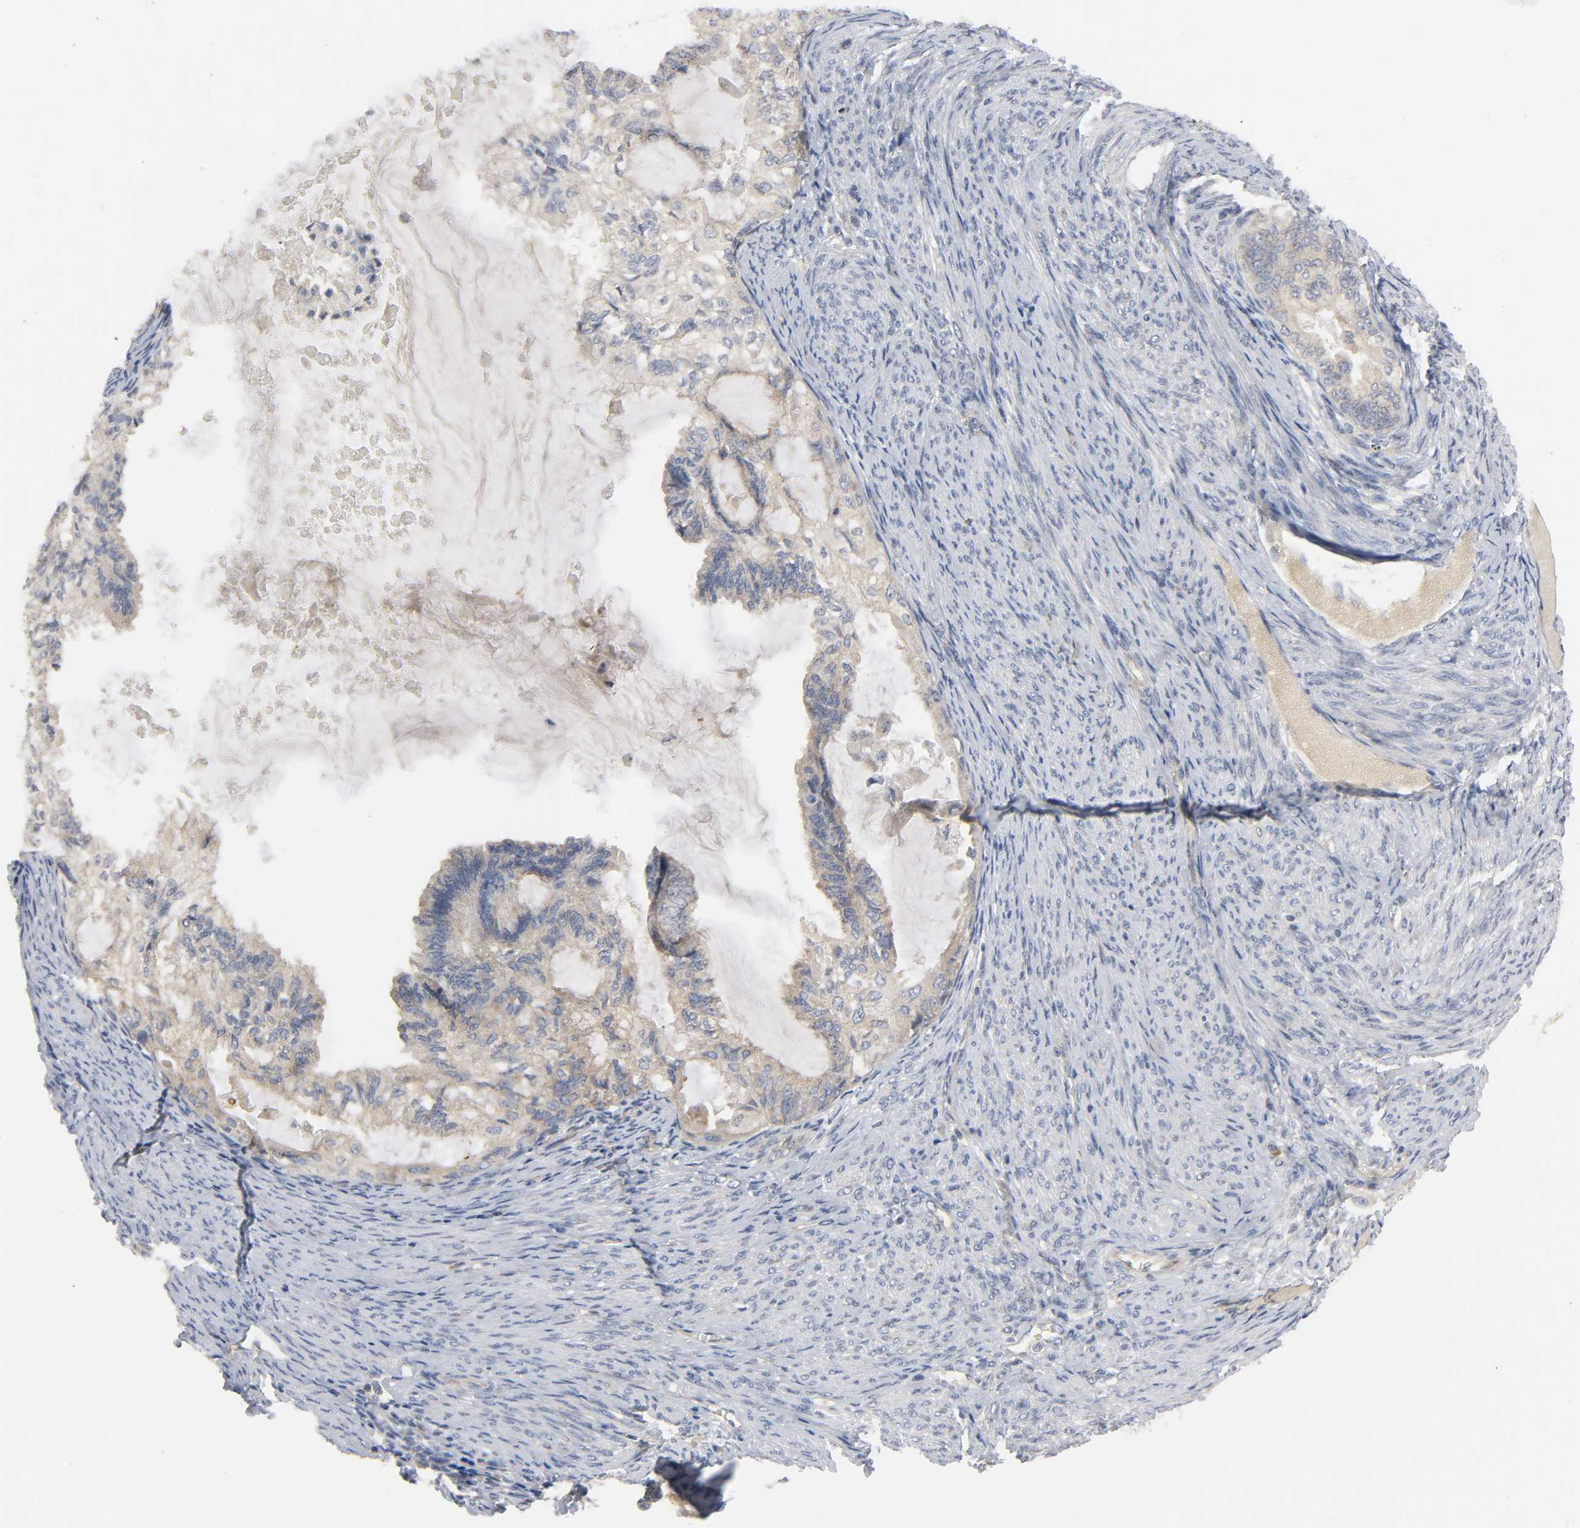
{"staining": {"intensity": "moderate", "quantity": ">75%", "location": "cytoplasmic/membranous"}, "tissue": "cervical cancer", "cell_type": "Tumor cells", "image_type": "cancer", "snomed": [{"axis": "morphology", "description": "Normal tissue, NOS"}, {"axis": "morphology", "description": "Adenocarcinoma, NOS"}, {"axis": "topography", "description": "Cervix"}, {"axis": "topography", "description": "Endometrium"}], "caption": "Cervical adenocarcinoma tissue exhibits moderate cytoplasmic/membranous positivity in approximately >75% of tumor cells, visualized by immunohistochemistry.", "gene": "HDAC6", "patient": {"sex": "female", "age": 86}}